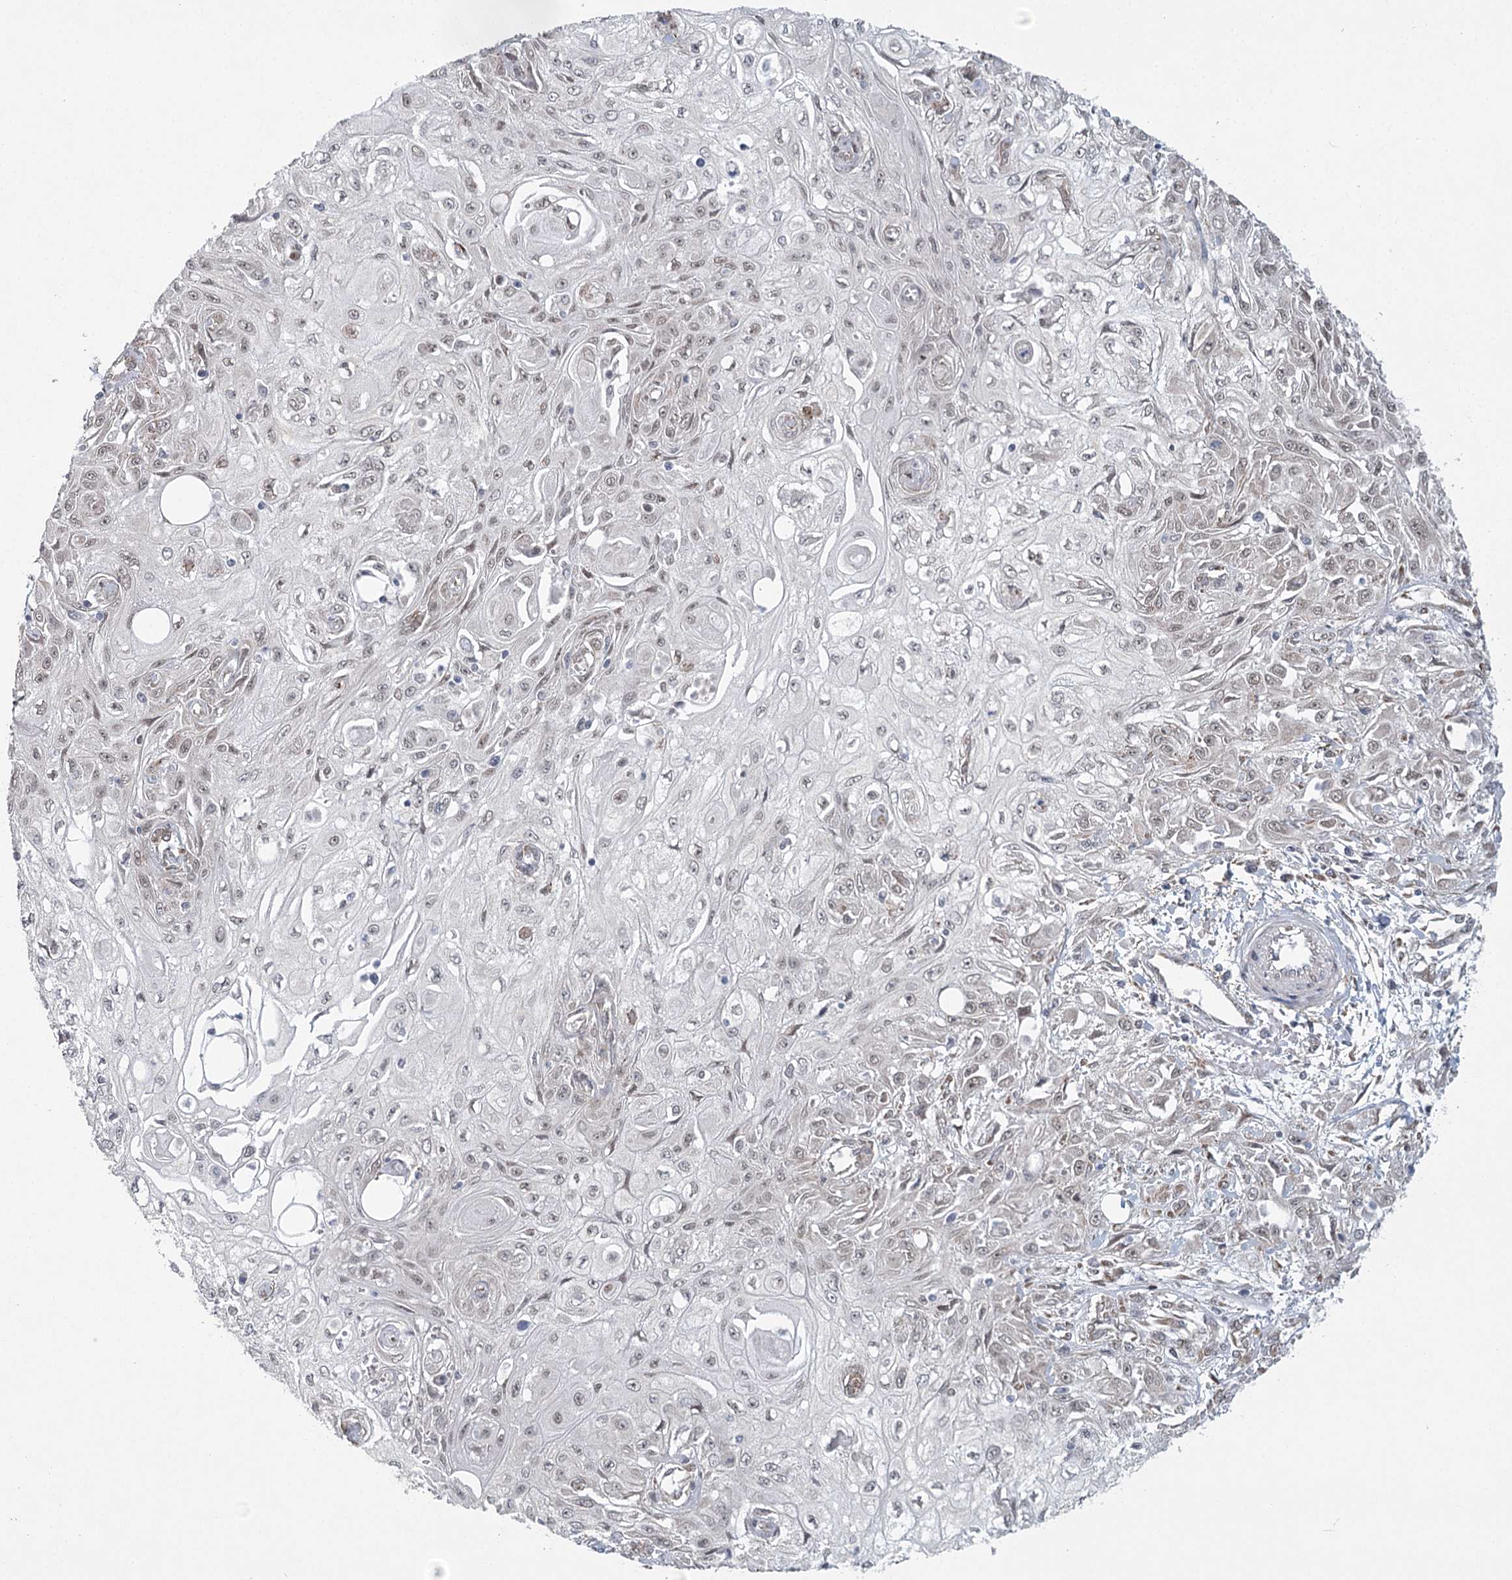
{"staining": {"intensity": "weak", "quantity": "<25%", "location": "nuclear"}, "tissue": "skin cancer", "cell_type": "Tumor cells", "image_type": "cancer", "snomed": [{"axis": "morphology", "description": "Squamous cell carcinoma, NOS"}, {"axis": "morphology", "description": "Squamous cell carcinoma, metastatic, NOS"}, {"axis": "topography", "description": "Skin"}, {"axis": "topography", "description": "Lymph node"}], "caption": "Photomicrograph shows no protein staining in tumor cells of squamous cell carcinoma (skin) tissue.", "gene": "MED28", "patient": {"sex": "male", "age": 75}}